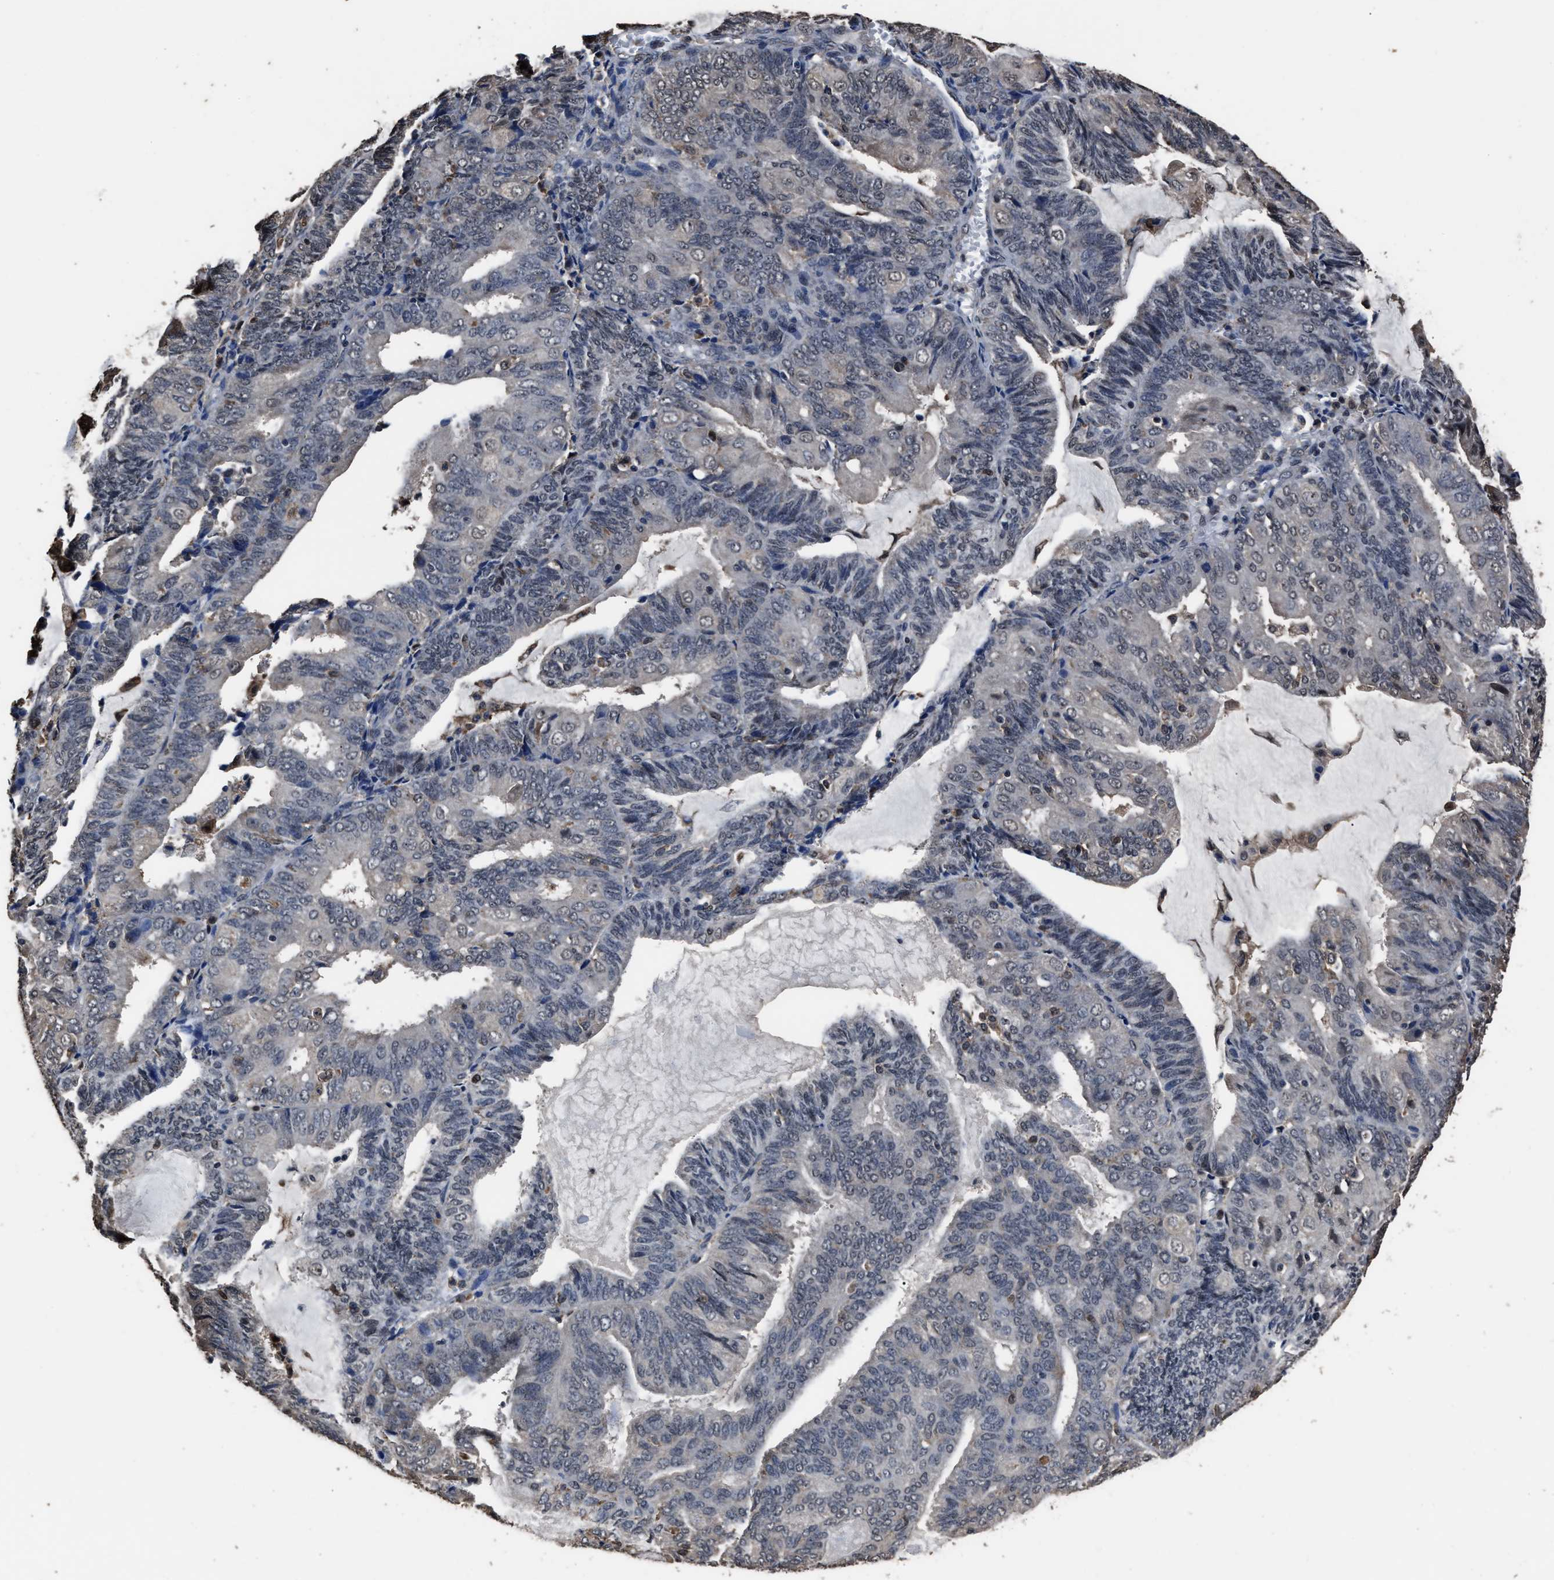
{"staining": {"intensity": "negative", "quantity": "none", "location": "none"}, "tissue": "endometrial cancer", "cell_type": "Tumor cells", "image_type": "cancer", "snomed": [{"axis": "morphology", "description": "Adenocarcinoma, NOS"}, {"axis": "topography", "description": "Endometrium"}], "caption": "This is a micrograph of immunohistochemistry (IHC) staining of endometrial adenocarcinoma, which shows no positivity in tumor cells.", "gene": "RSBN1L", "patient": {"sex": "female", "age": 81}}